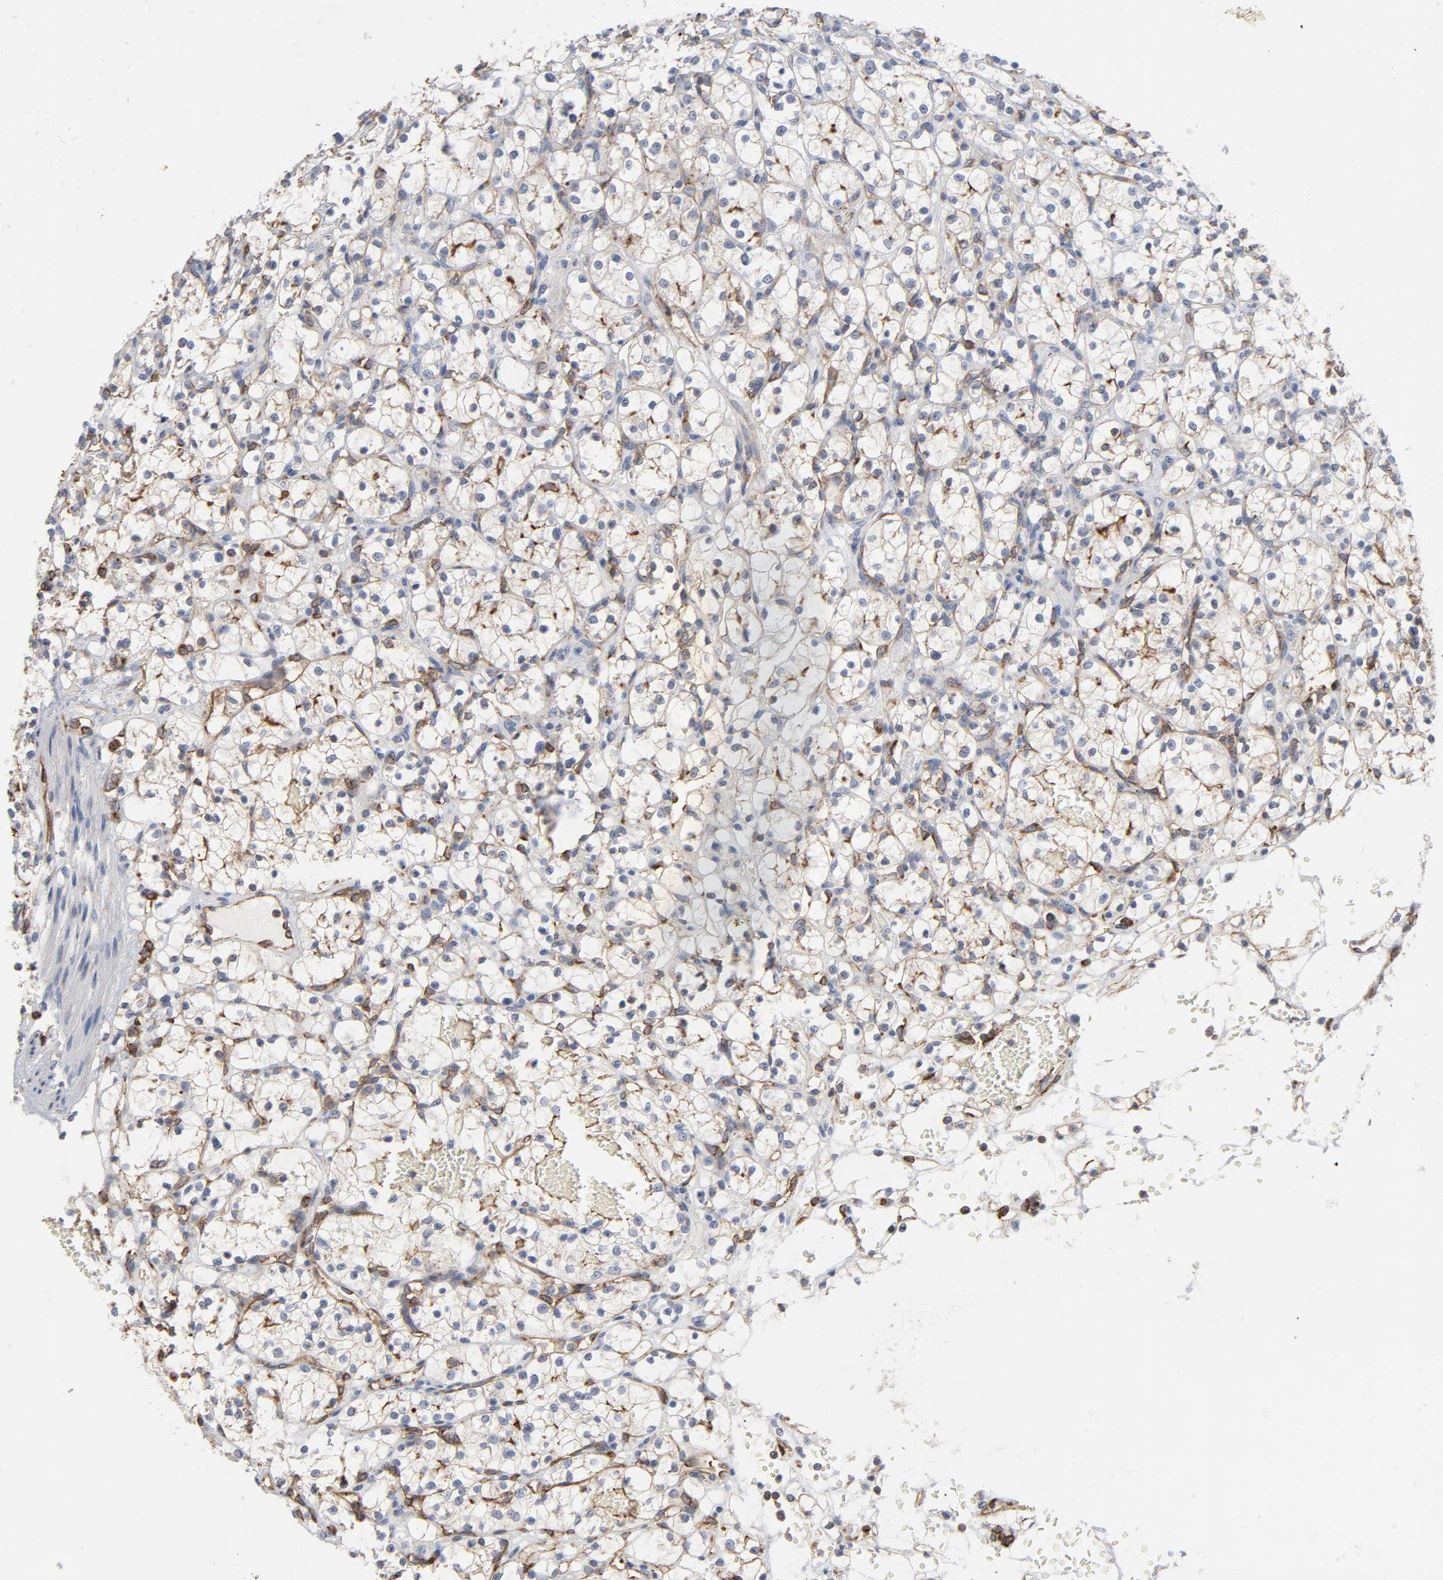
{"staining": {"intensity": "moderate", "quantity": "25%-75%", "location": "cytoplasmic/membranous"}, "tissue": "renal cancer", "cell_type": "Tumor cells", "image_type": "cancer", "snomed": [{"axis": "morphology", "description": "Adenocarcinoma, NOS"}, {"axis": "topography", "description": "Kidney"}], "caption": "Moderate cytoplasmic/membranous staining for a protein is seen in approximately 25%-75% of tumor cells of renal adenocarcinoma using immunohistochemistry.", "gene": "OXA1L", "patient": {"sex": "female", "age": 60}}